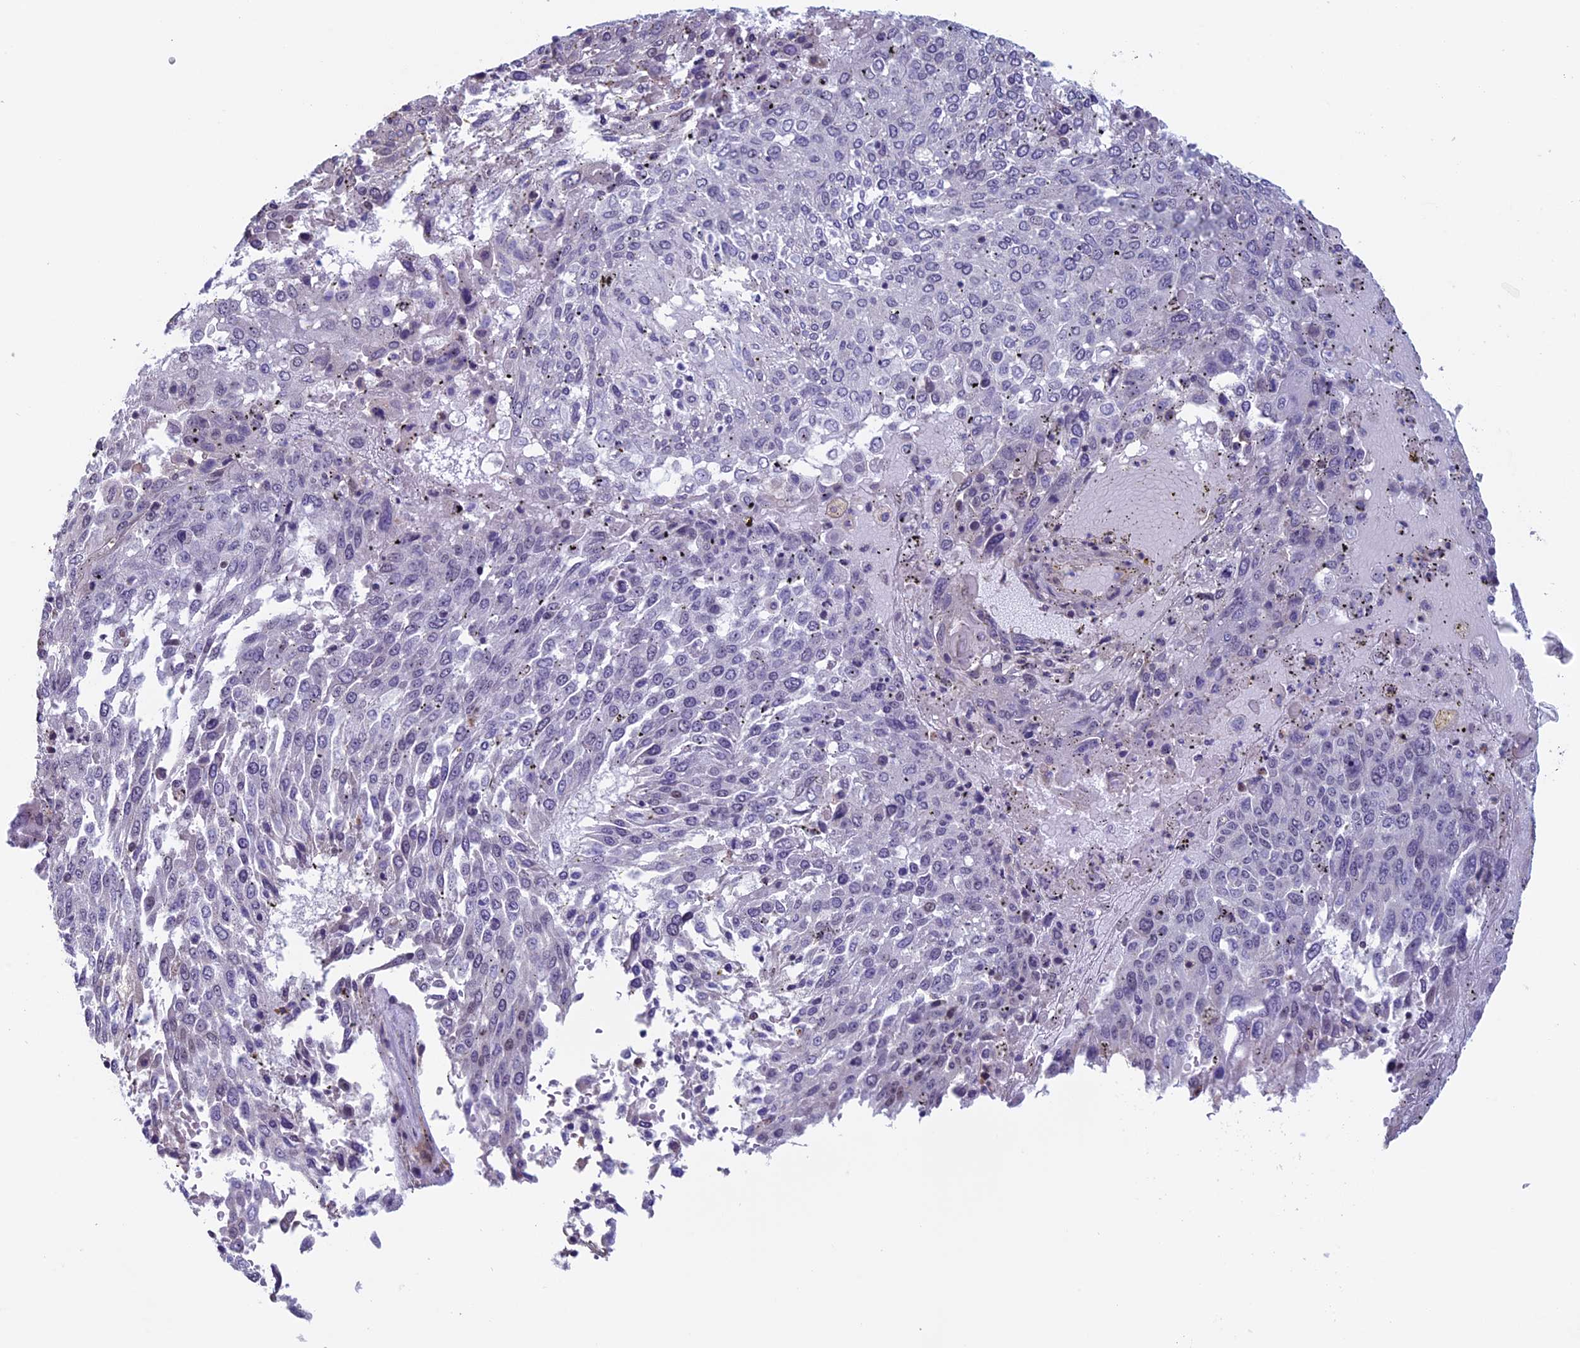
{"staining": {"intensity": "negative", "quantity": "none", "location": "none"}, "tissue": "lung cancer", "cell_type": "Tumor cells", "image_type": "cancer", "snomed": [{"axis": "morphology", "description": "Squamous cell carcinoma, NOS"}, {"axis": "topography", "description": "Lung"}], "caption": "Immunohistochemistry (IHC) micrograph of lung cancer stained for a protein (brown), which exhibits no positivity in tumor cells.", "gene": "SLC1A6", "patient": {"sex": "male", "age": 65}}